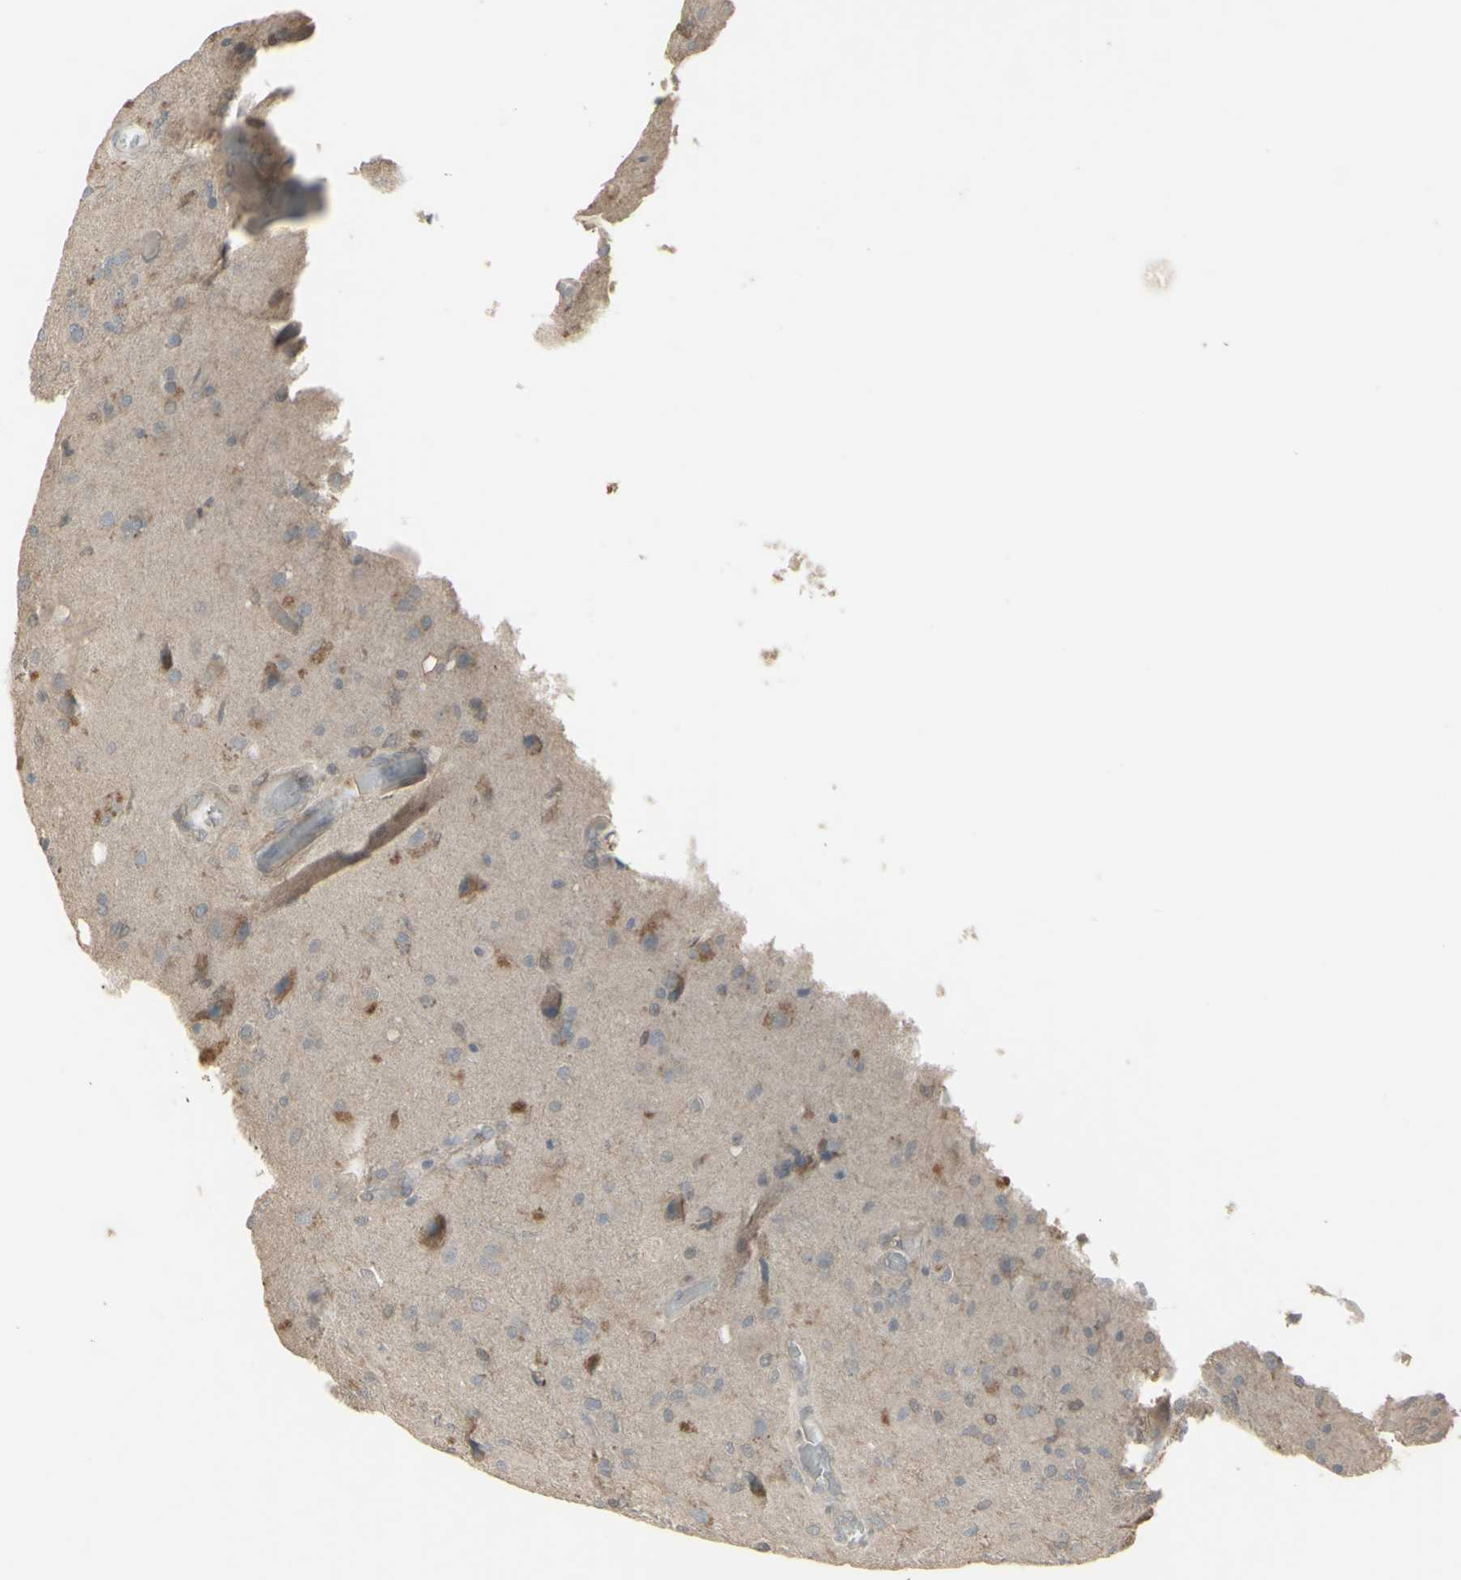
{"staining": {"intensity": "moderate", "quantity": "<25%", "location": "cytoplasmic/membranous"}, "tissue": "glioma", "cell_type": "Tumor cells", "image_type": "cancer", "snomed": [{"axis": "morphology", "description": "Normal tissue, NOS"}, {"axis": "morphology", "description": "Glioma, malignant, High grade"}, {"axis": "topography", "description": "Cerebral cortex"}], "caption": "This histopathology image shows glioma stained with IHC to label a protein in brown. The cytoplasmic/membranous of tumor cells show moderate positivity for the protein. Nuclei are counter-stained blue.", "gene": "CSK", "patient": {"sex": "male", "age": 77}}